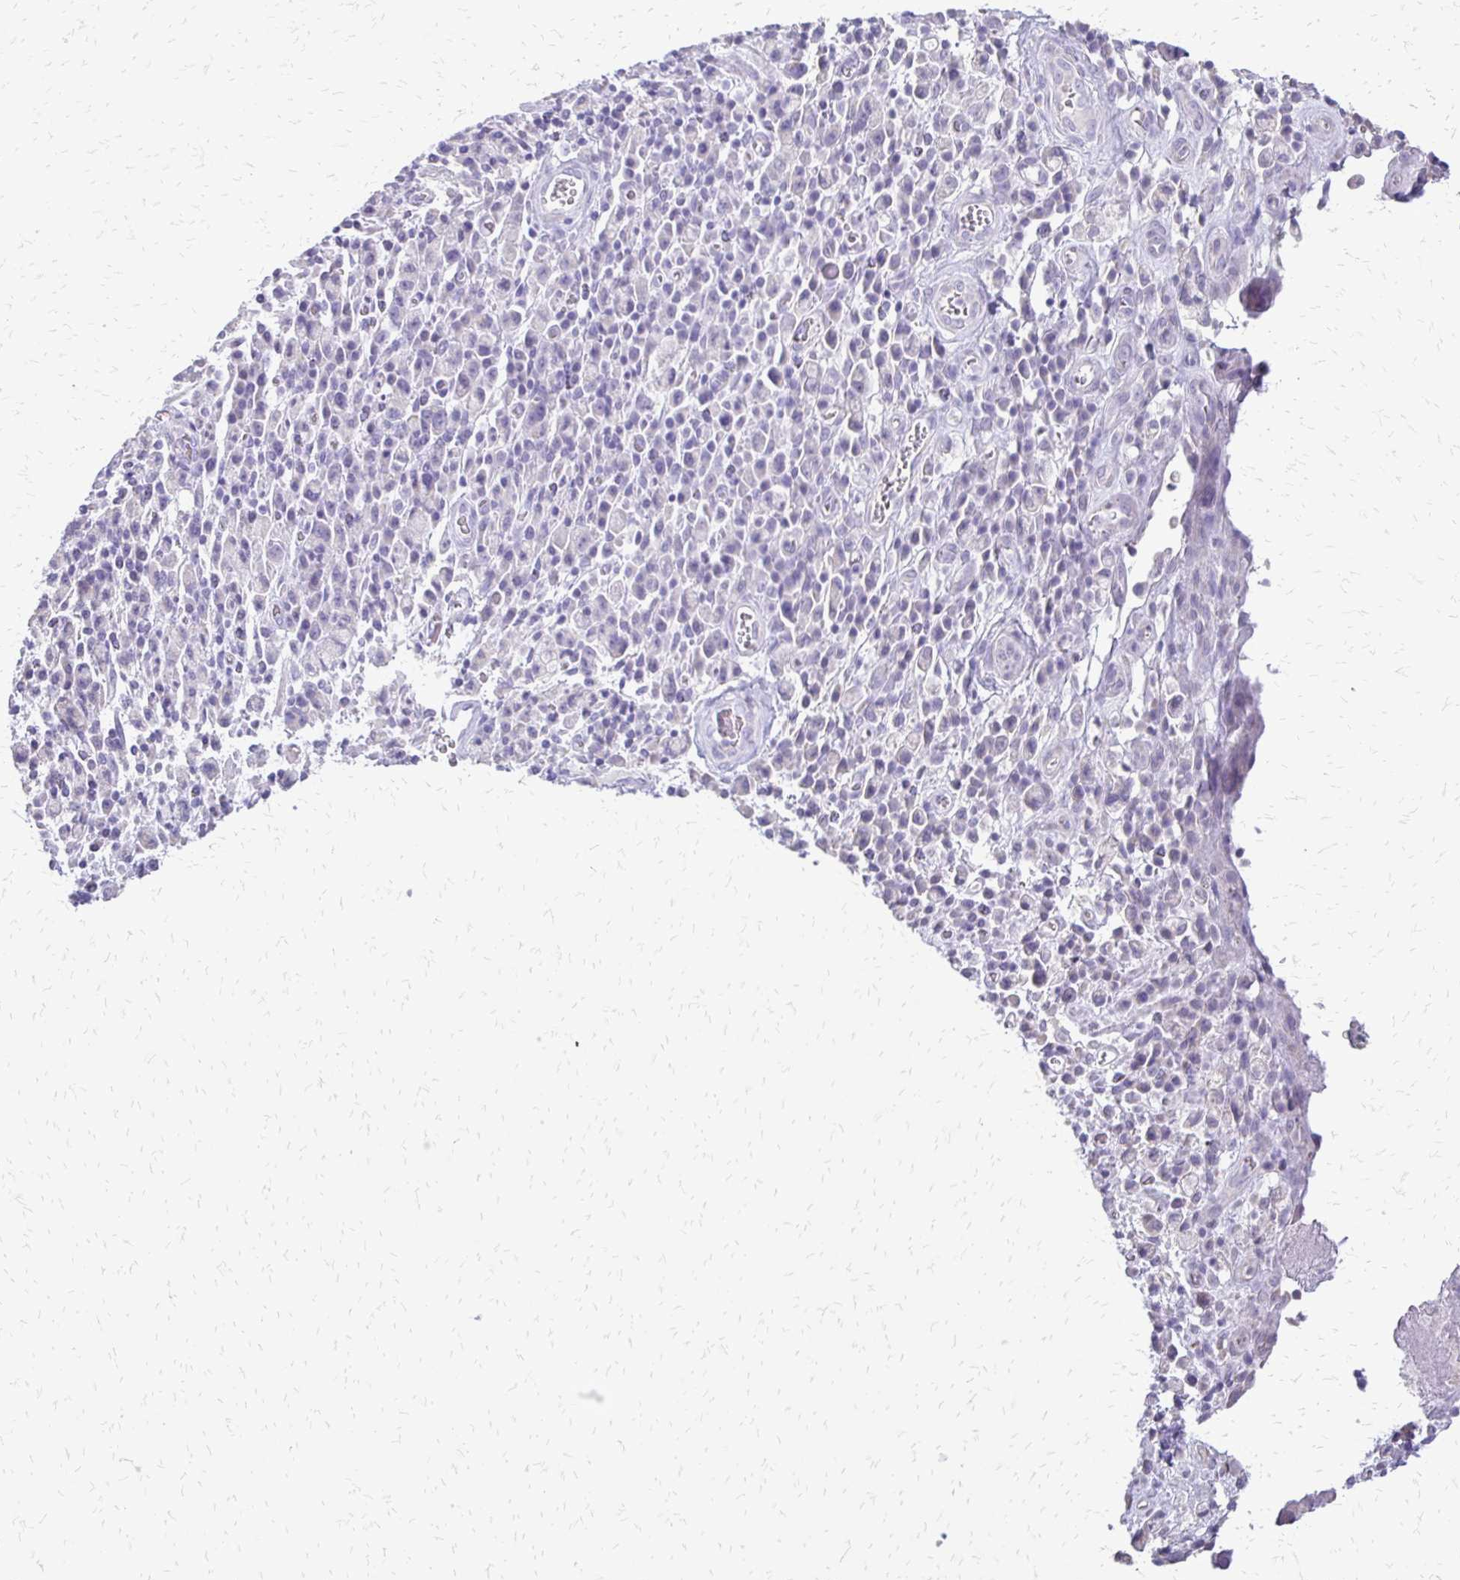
{"staining": {"intensity": "negative", "quantity": "none", "location": "none"}, "tissue": "stomach cancer", "cell_type": "Tumor cells", "image_type": "cancer", "snomed": [{"axis": "morphology", "description": "Adenocarcinoma, NOS"}, {"axis": "topography", "description": "Stomach"}], "caption": "A high-resolution micrograph shows immunohistochemistry staining of stomach cancer, which exhibits no significant positivity in tumor cells.", "gene": "ALPG", "patient": {"sex": "male", "age": 77}}